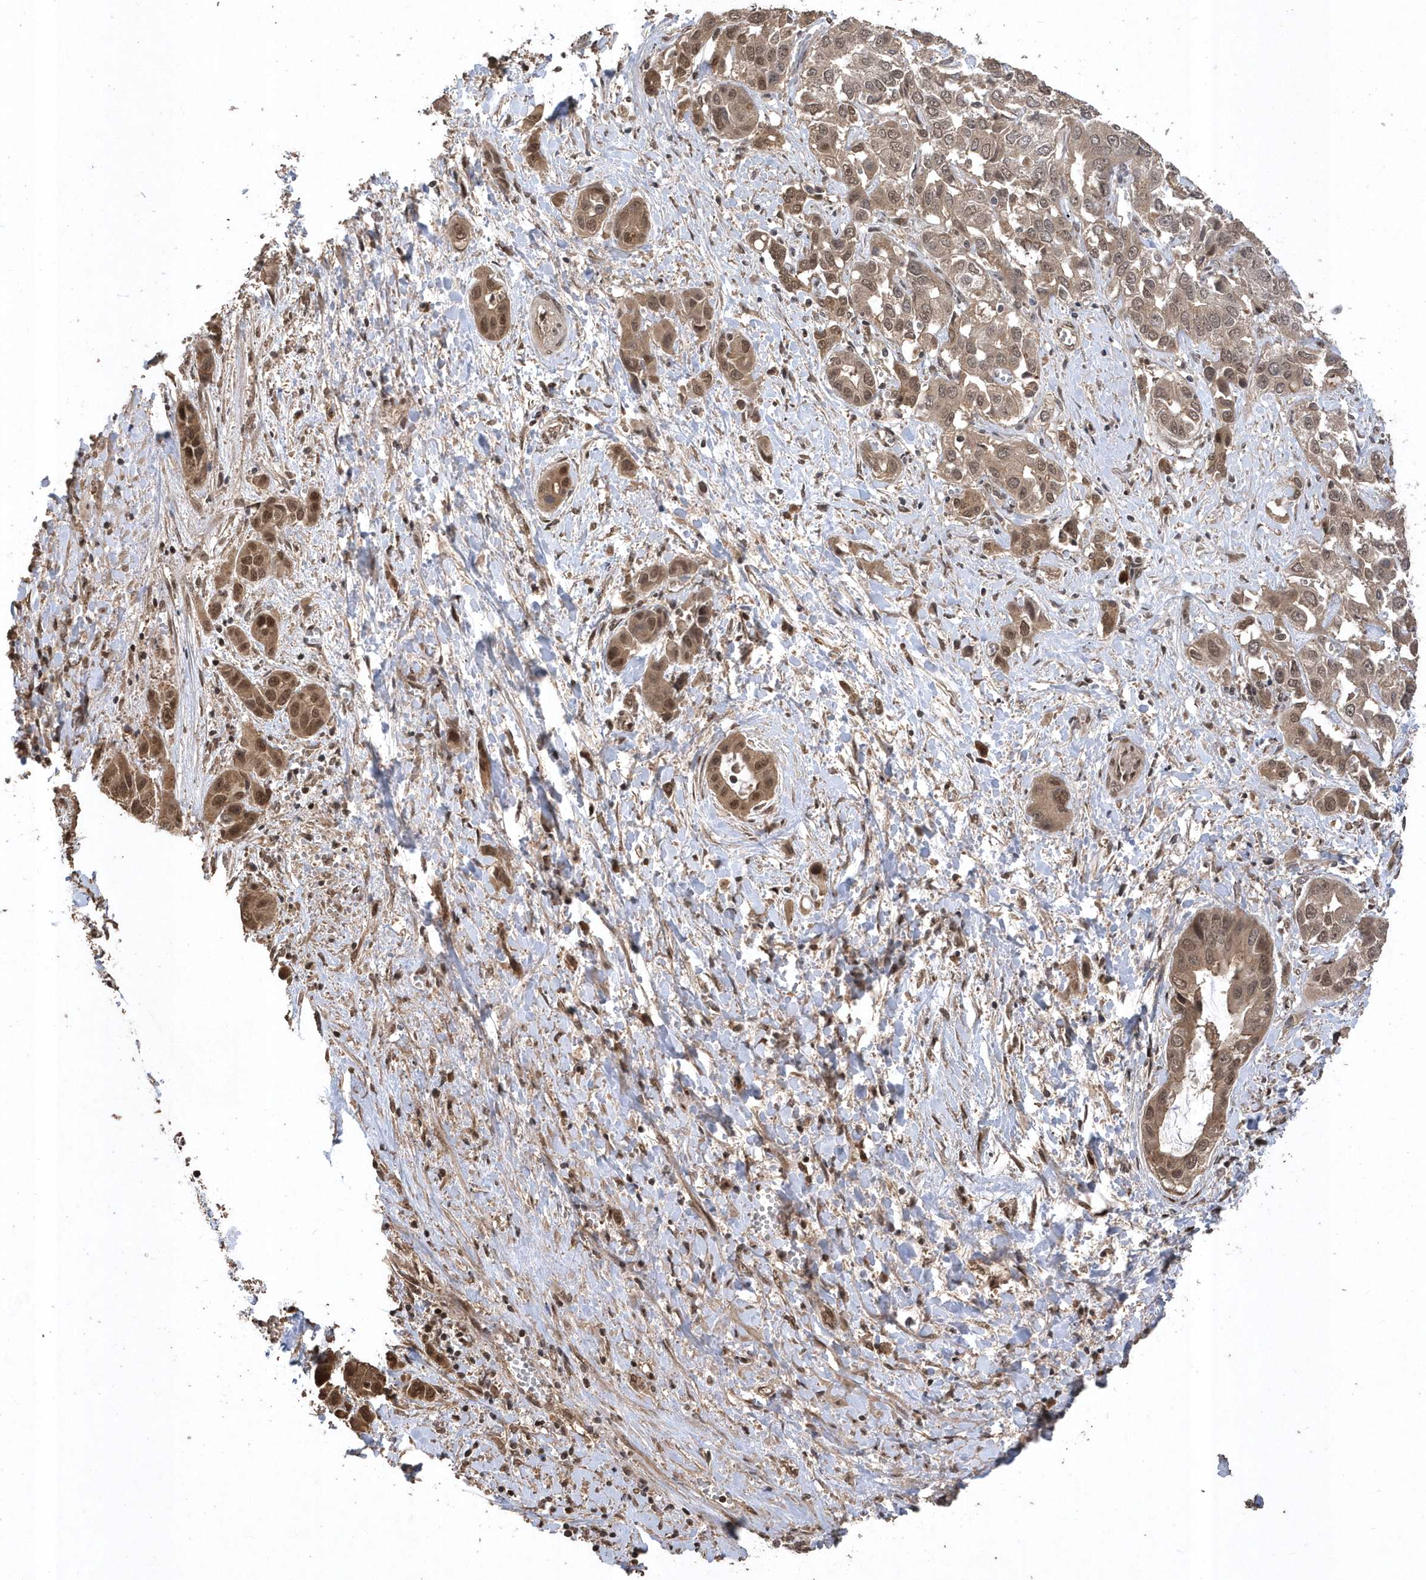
{"staining": {"intensity": "moderate", "quantity": ">75%", "location": "cytoplasmic/membranous,nuclear"}, "tissue": "liver cancer", "cell_type": "Tumor cells", "image_type": "cancer", "snomed": [{"axis": "morphology", "description": "Cholangiocarcinoma"}, {"axis": "topography", "description": "Liver"}], "caption": "Immunohistochemistry (DAB (3,3'-diaminobenzidine)) staining of human liver cancer displays moderate cytoplasmic/membranous and nuclear protein expression in approximately >75% of tumor cells. (DAB IHC with brightfield microscopy, high magnification).", "gene": "INTS12", "patient": {"sex": "female", "age": 52}}